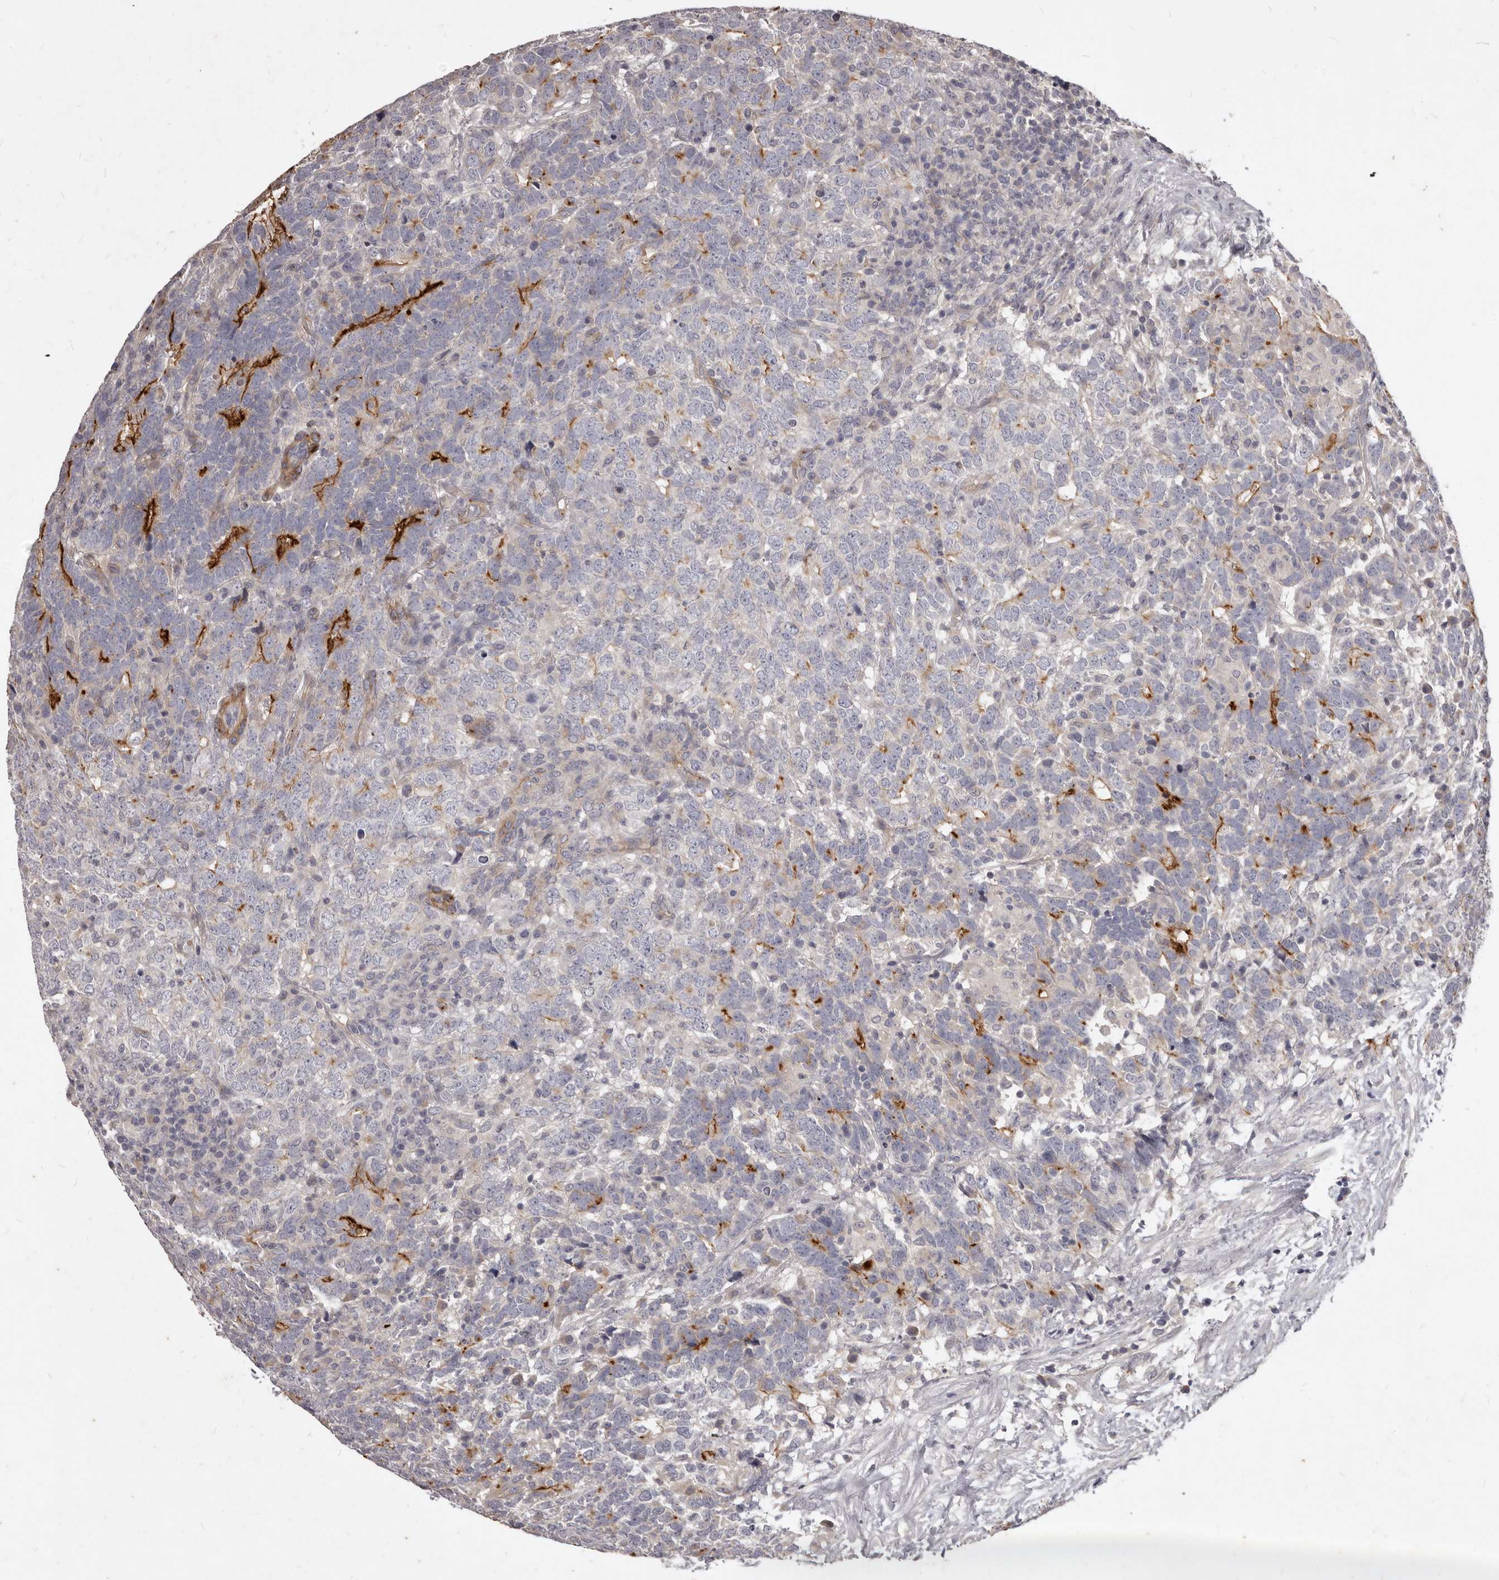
{"staining": {"intensity": "moderate", "quantity": "<25%", "location": "cytoplasmic/membranous"}, "tissue": "testis cancer", "cell_type": "Tumor cells", "image_type": "cancer", "snomed": [{"axis": "morphology", "description": "Carcinoma, Embryonal, NOS"}, {"axis": "topography", "description": "Testis"}], "caption": "The micrograph displays a brown stain indicating the presence of a protein in the cytoplasmic/membranous of tumor cells in testis cancer (embryonal carcinoma).", "gene": "GPRC5C", "patient": {"sex": "male", "age": 26}}